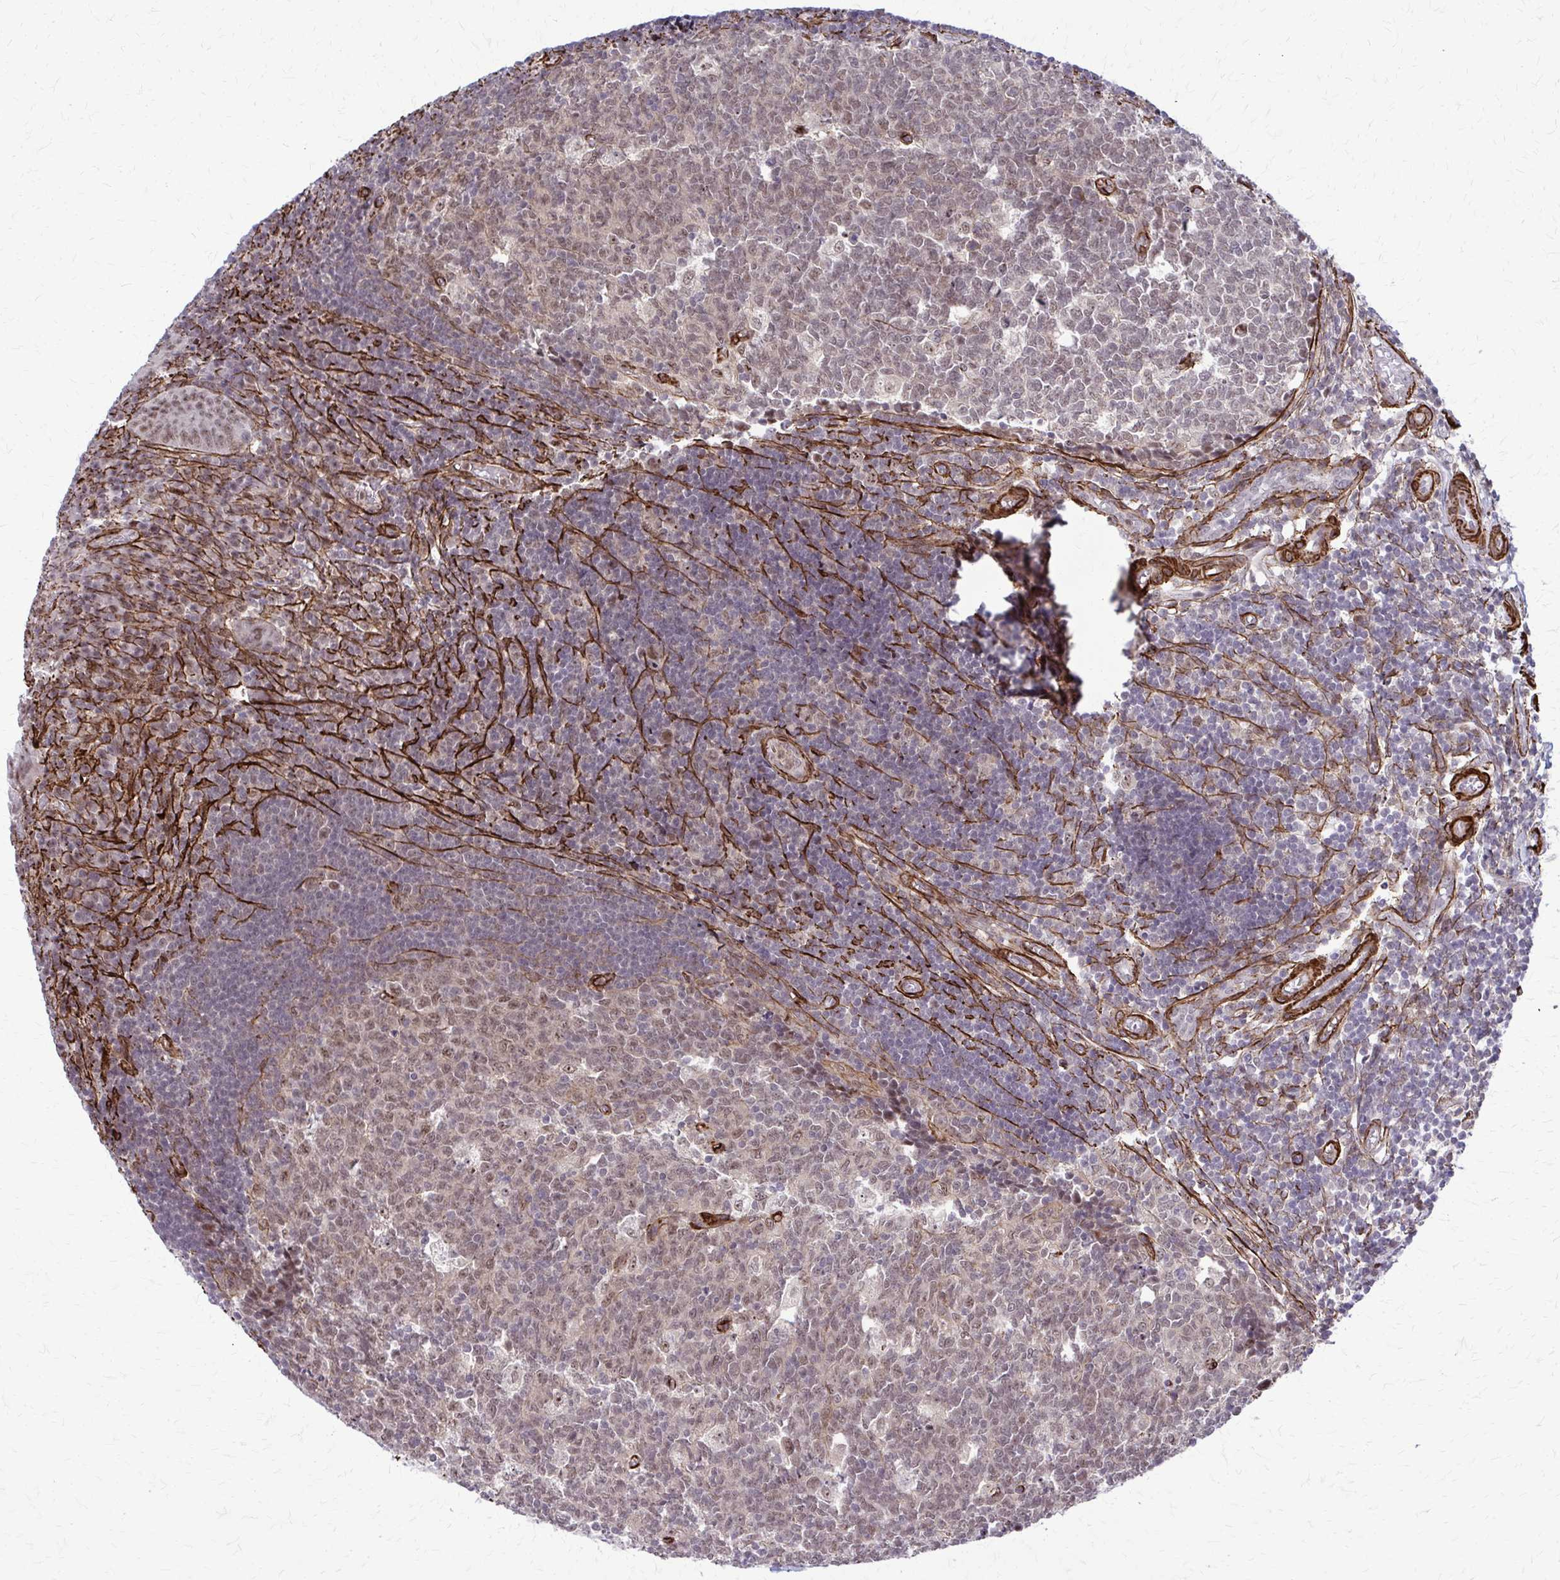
{"staining": {"intensity": "moderate", "quantity": "<25%", "location": "nuclear"}, "tissue": "appendix", "cell_type": "Glandular cells", "image_type": "normal", "snomed": [{"axis": "morphology", "description": "Normal tissue, NOS"}, {"axis": "topography", "description": "Appendix"}], "caption": "Moderate nuclear protein positivity is present in about <25% of glandular cells in appendix. (IHC, brightfield microscopy, high magnification).", "gene": "NRBF2", "patient": {"sex": "male", "age": 18}}